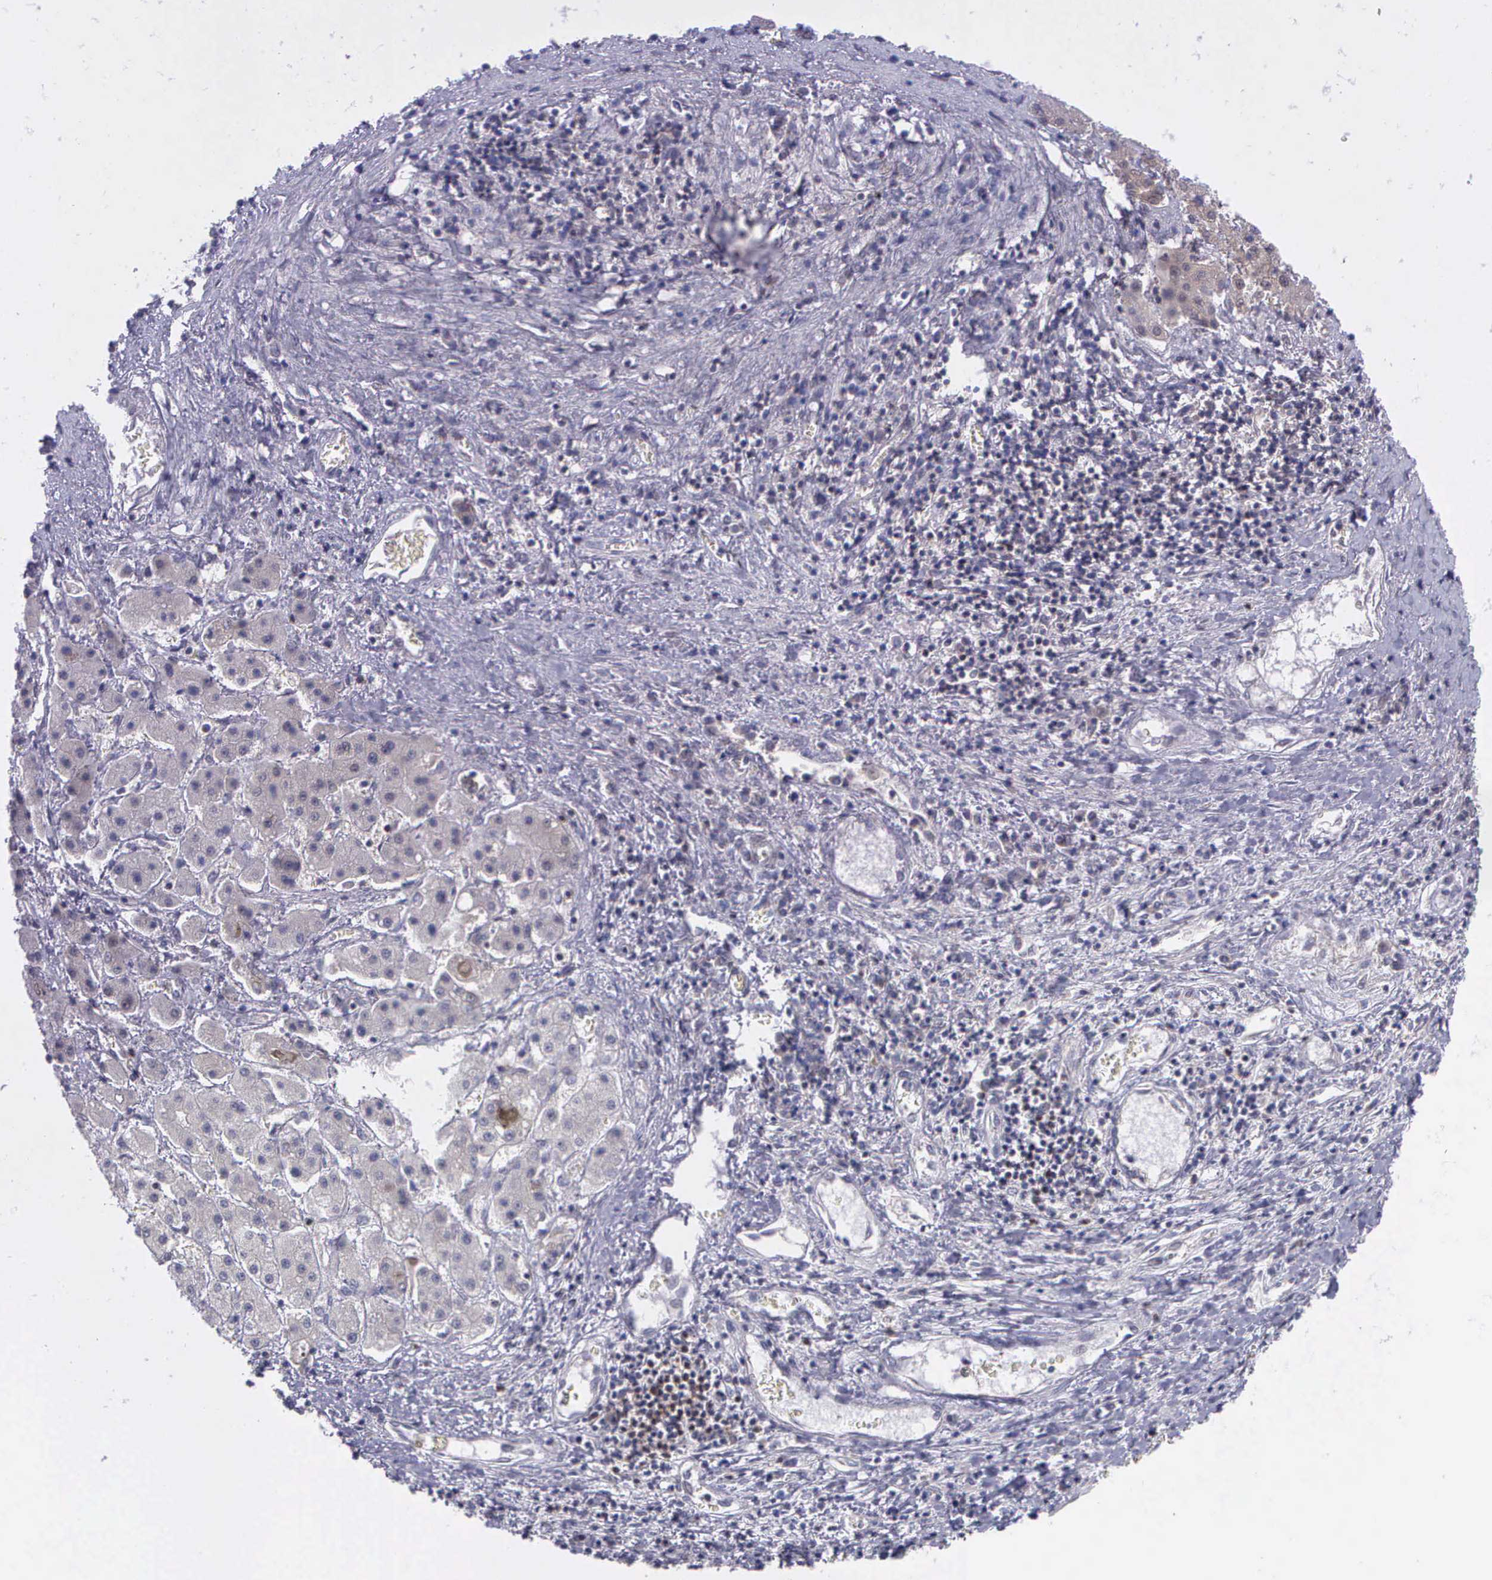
{"staining": {"intensity": "weak", "quantity": "25%-75%", "location": "cytoplasmic/membranous"}, "tissue": "liver cancer", "cell_type": "Tumor cells", "image_type": "cancer", "snomed": [{"axis": "morphology", "description": "Carcinoma, Hepatocellular, NOS"}, {"axis": "topography", "description": "Liver"}], "caption": "Immunohistochemical staining of human liver cancer reveals low levels of weak cytoplasmic/membranous positivity in about 25%-75% of tumor cells.", "gene": "MICAL3", "patient": {"sex": "male", "age": 24}}